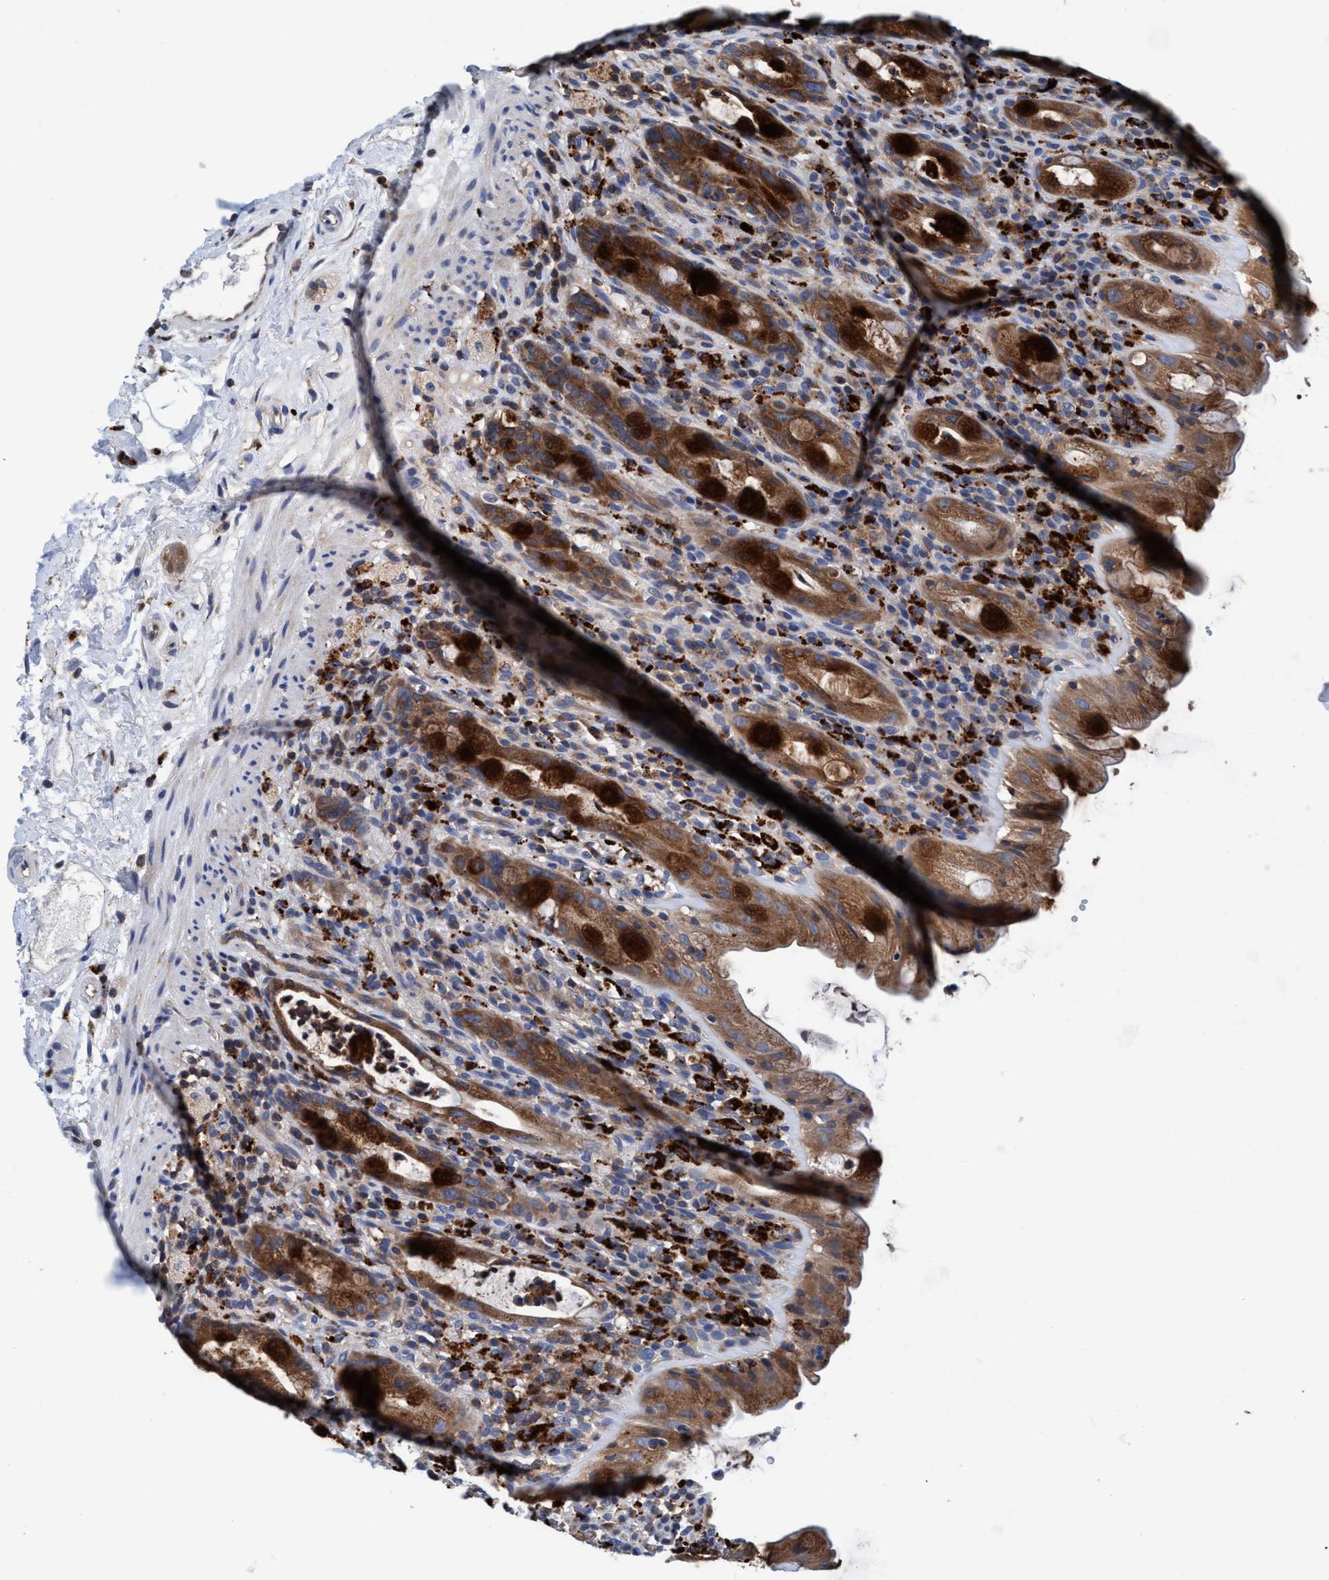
{"staining": {"intensity": "strong", "quantity": ">75%", "location": "cytoplasmic/membranous"}, "tissue": "rectum", "cell_type": "Glandular cells", "image_type": "normal", "snomed": [{"axis": "morphology", "description": "Normal tissue, NOS"}, {"axis": "topography", "description": "Rectum"}], "caption": "The histopathology image exhibits staining of unremarkable rectum, revealing strong cytoplasmic/membranous protein positivity (brown color) within glandular cells. The protein of interest is stained brown, and the nuclei are stained in blue (DAB IHC with brightfield microscopy, high magnification).", "gene": "ENDOG", "patient": {"sex": "male", "age": 44}}